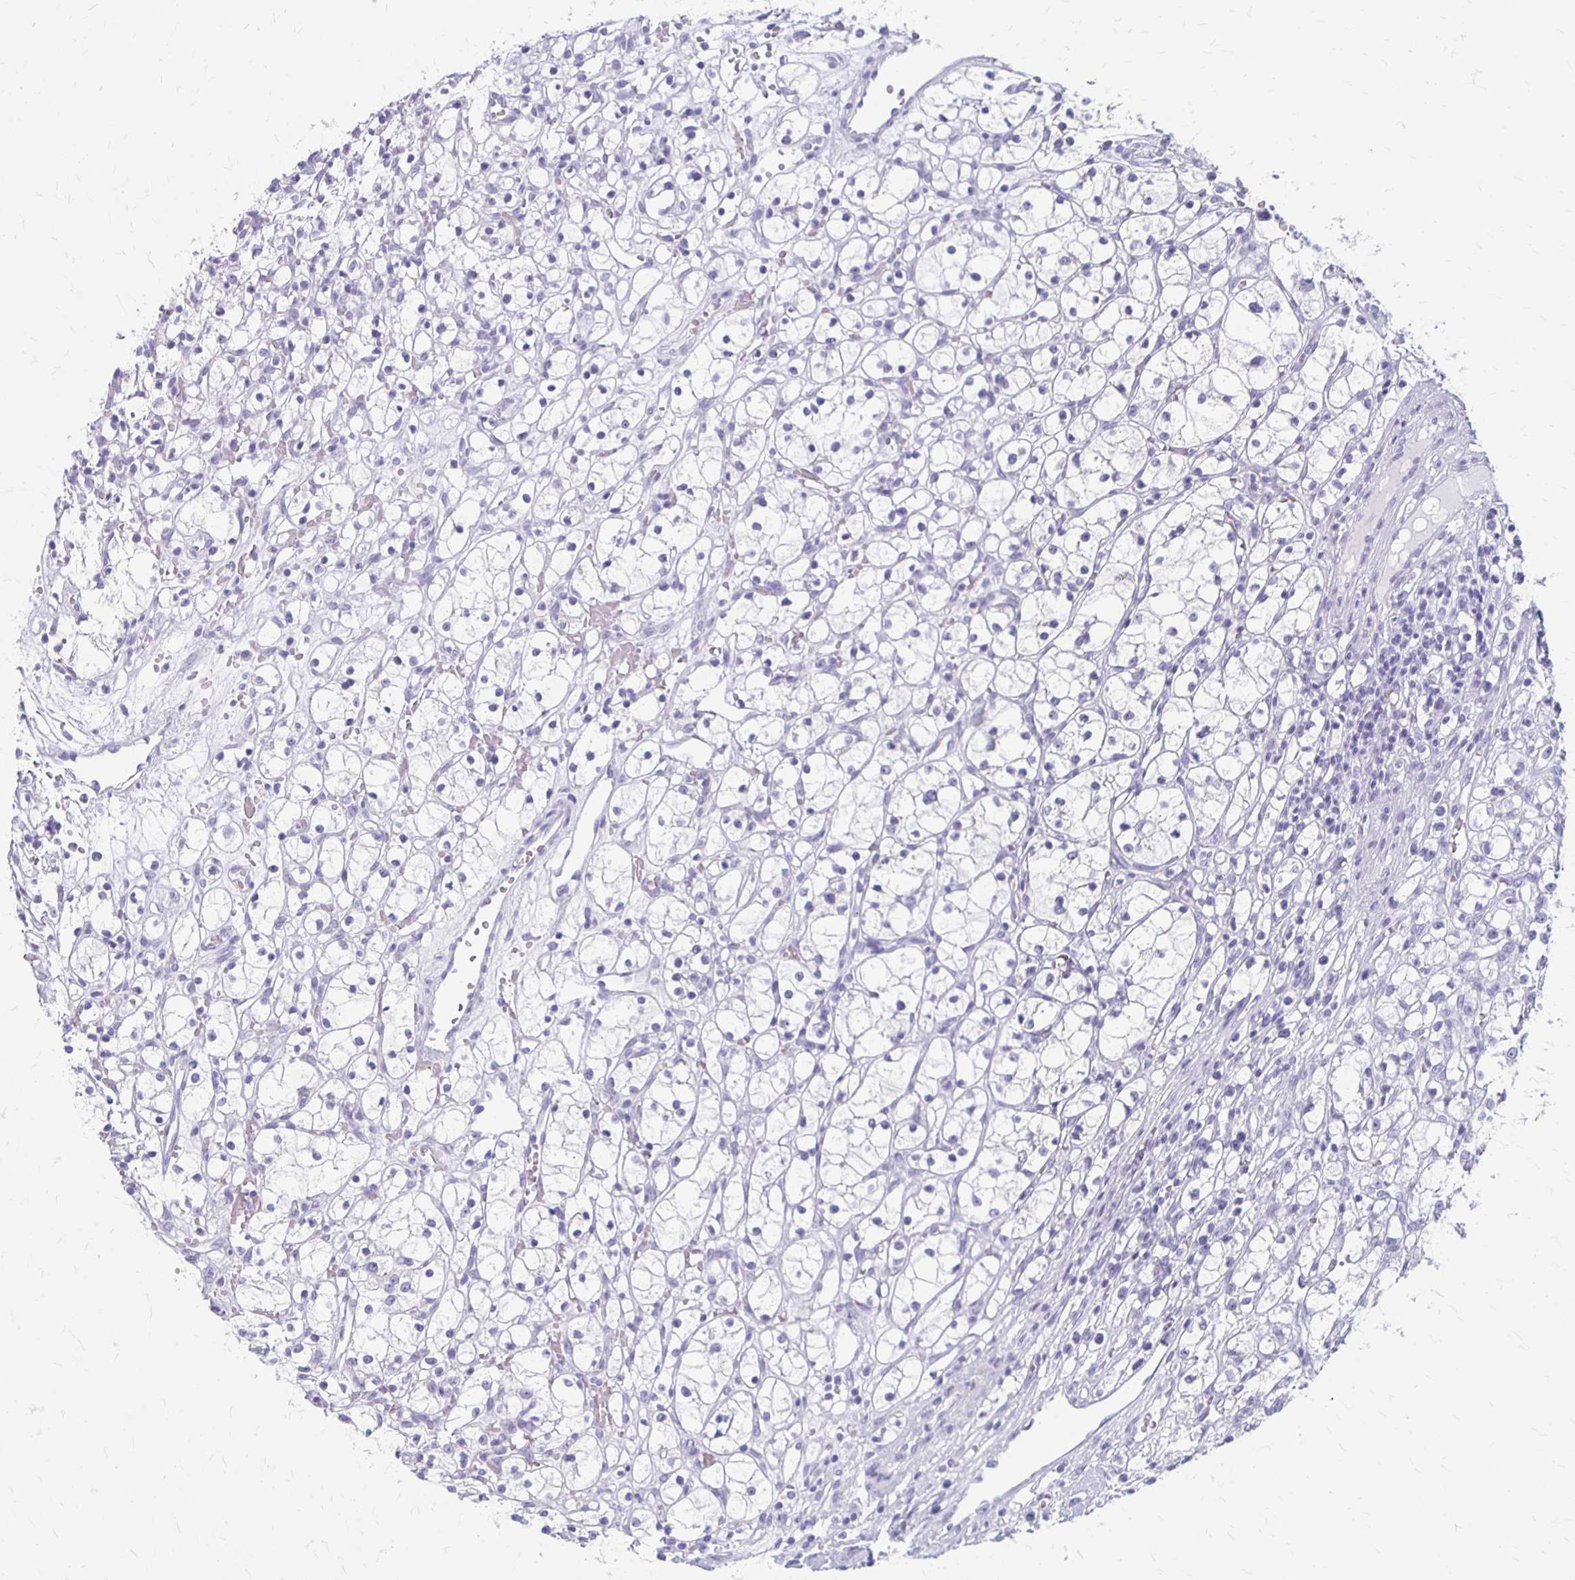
{"staining": {"intensity": "negative", "quantity": "none", "location": "none"}, "tissue": "renal cancer", "cell_type": "Tumor cells", "image_type": "cancer", "snomed": [{"axis": "morphology", "description": "Adenocarcinoma, NOS"}, {"axis": "topography", "description": "Kidney"}], "caption": "Immunohistochemistry (IHC) photomicrograph of human renal cancer (adenocarcinoma) stained for a protein (brown), which exhibits no expression in tumor cells.", "gene": "MAGEC2", "patient": {"sex": "female", "age": 59}}